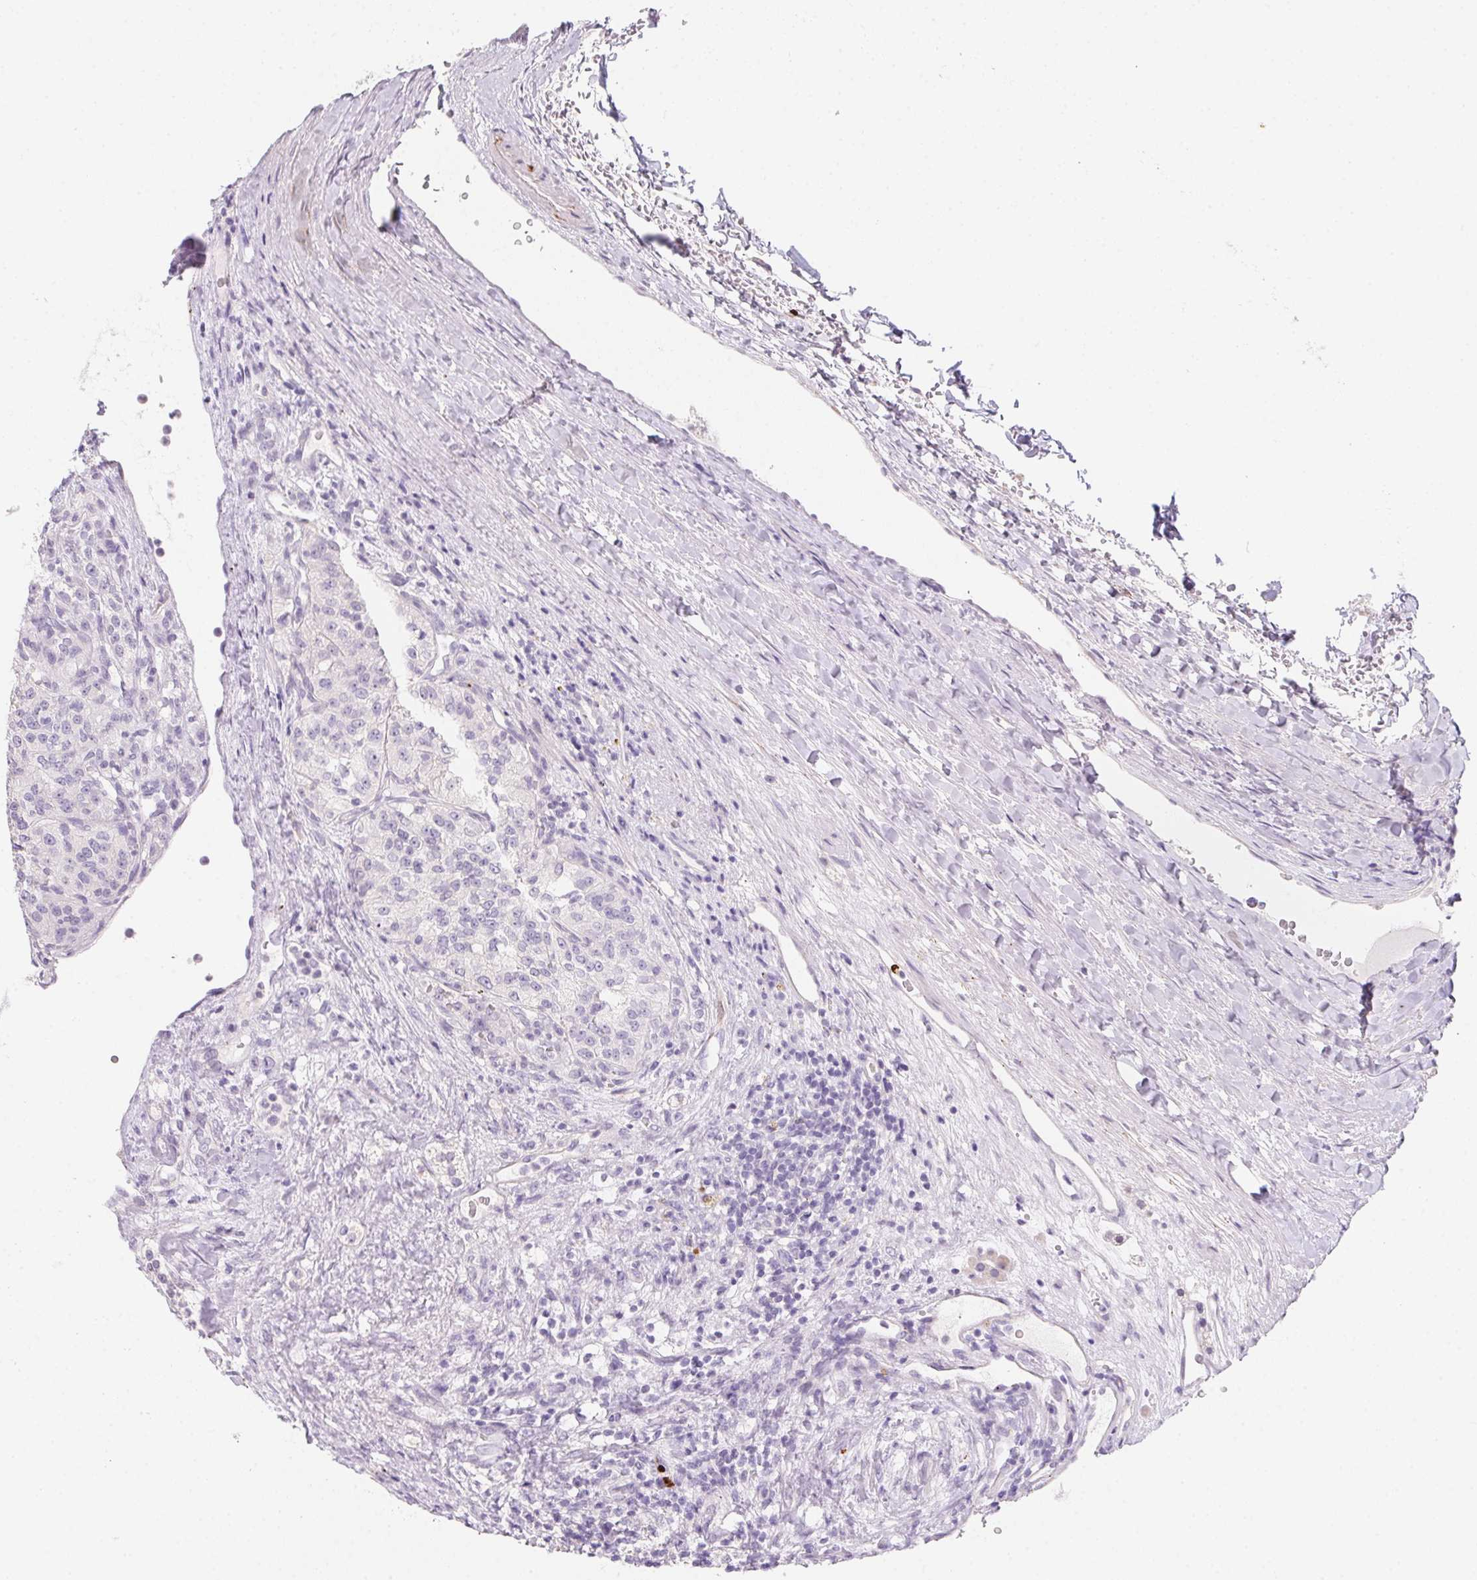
{"staining": {"intensity": "negative", "quantity": "none", "location": "none"}, "tissue": "renal cancer", "cell_type": "Tumor cells", "image_type": "cancer", "snomed": [{"axis": "morphology", "description": "Adenocarcinoma, NOS"}, {"axis": "topography", "description": "Kidney"}], "caption": "This is an immunohistochemistry (IHC) image of human adenocarcinoma (renal). There is no expression in tumor cells.", "gene": "MYL4", "patient": {"sex": "female", "age": 63}}